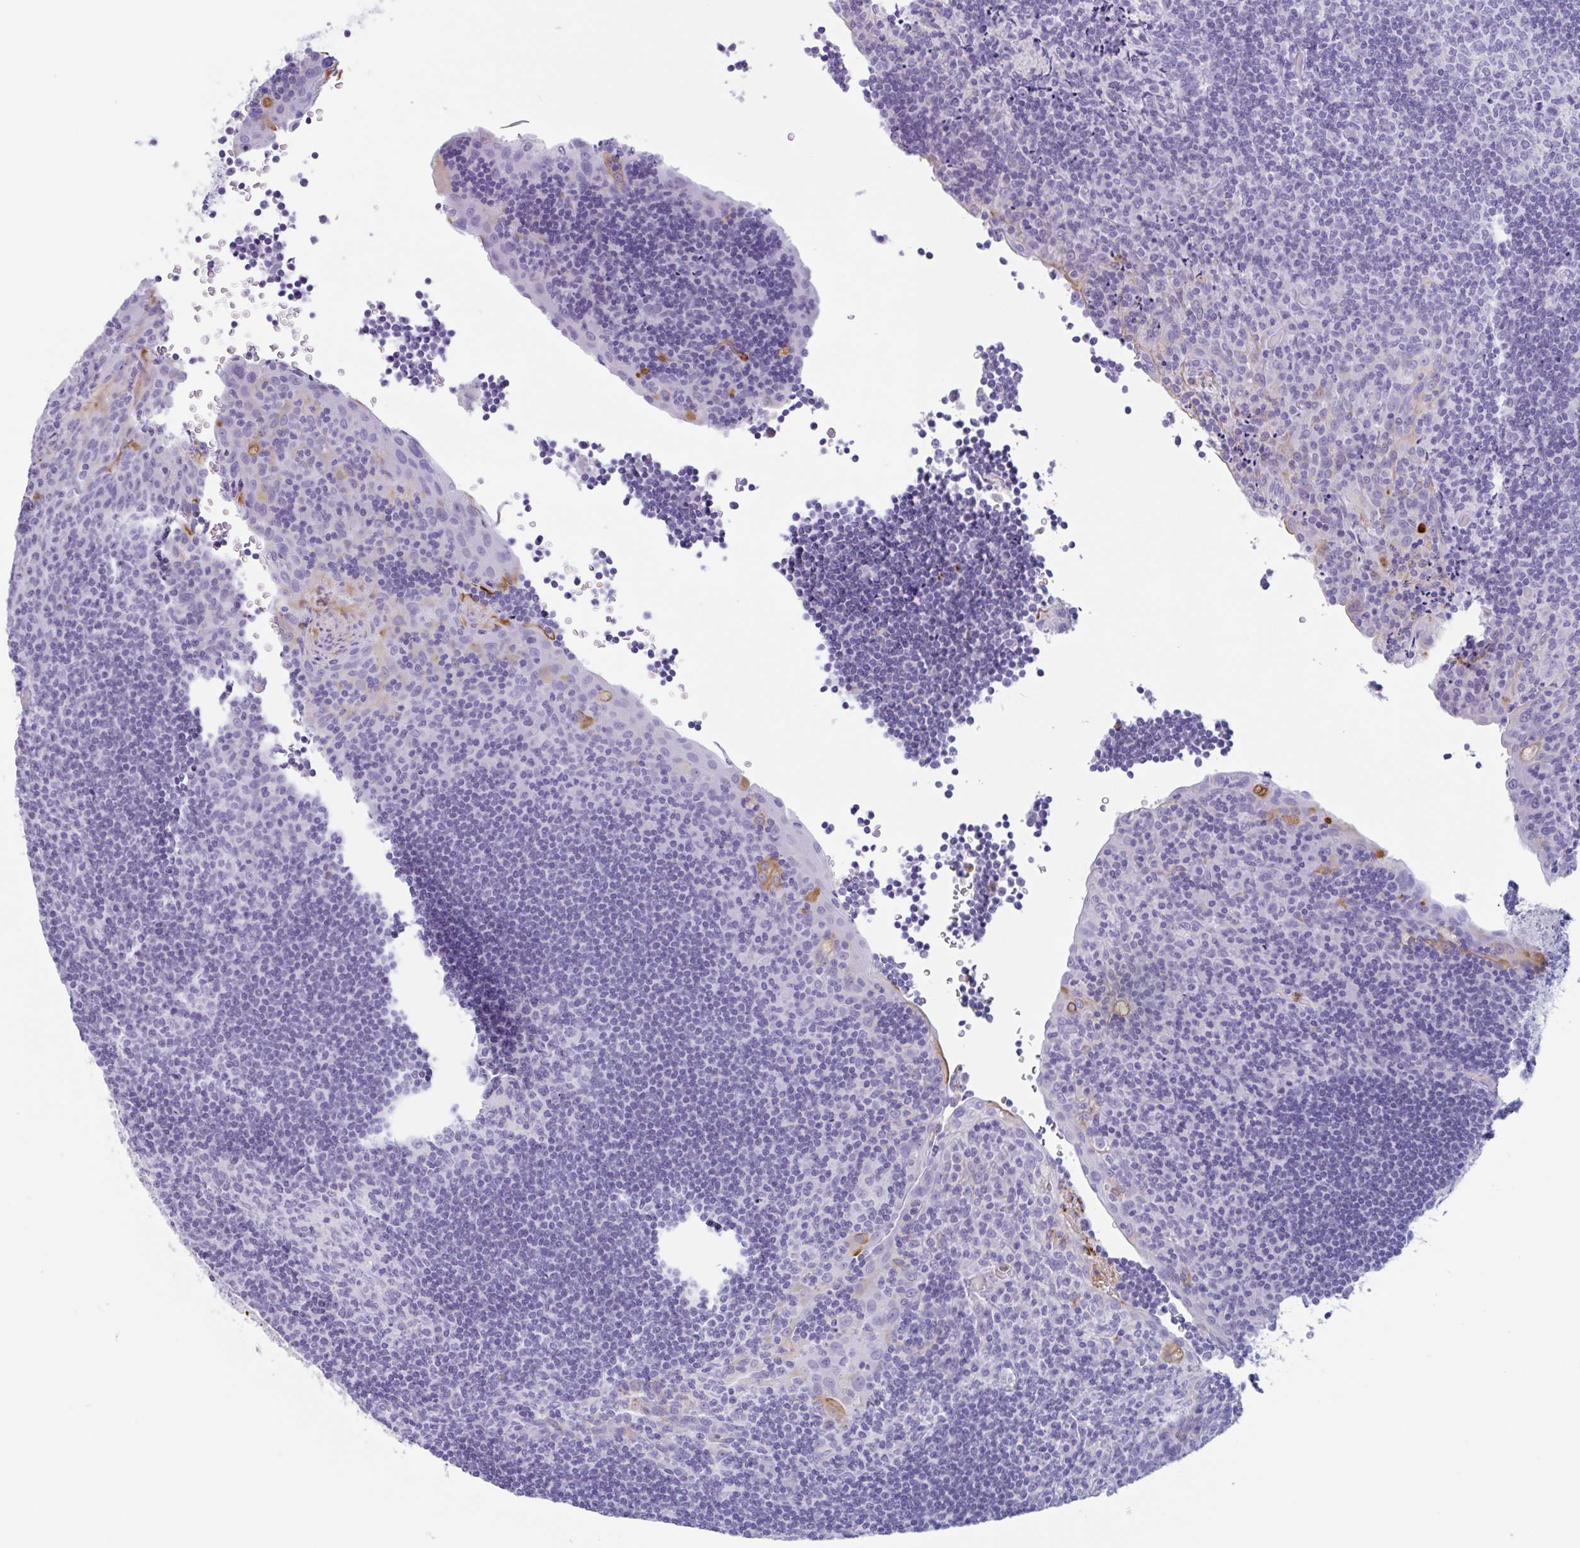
{"staining": {"intensity": "negative", "quantity": "none", "location": "none"}, "tissue": "tonsil", "cell_type": "Germinal center cells", "image_type": "normal", "snomed": [{"axis": "morphology", "description": "Normal tissue, NOS"}, {"axis": "topography", "description": "Tonsil"}], "caption": "This image is of benign tonsil stained with IHC to label a protein in brown with the nuclei are counter-stained blue. There is no staining in germinal center cells.", "gene": "DTWD2", "patient": {"sex": "male", "age": 17}}